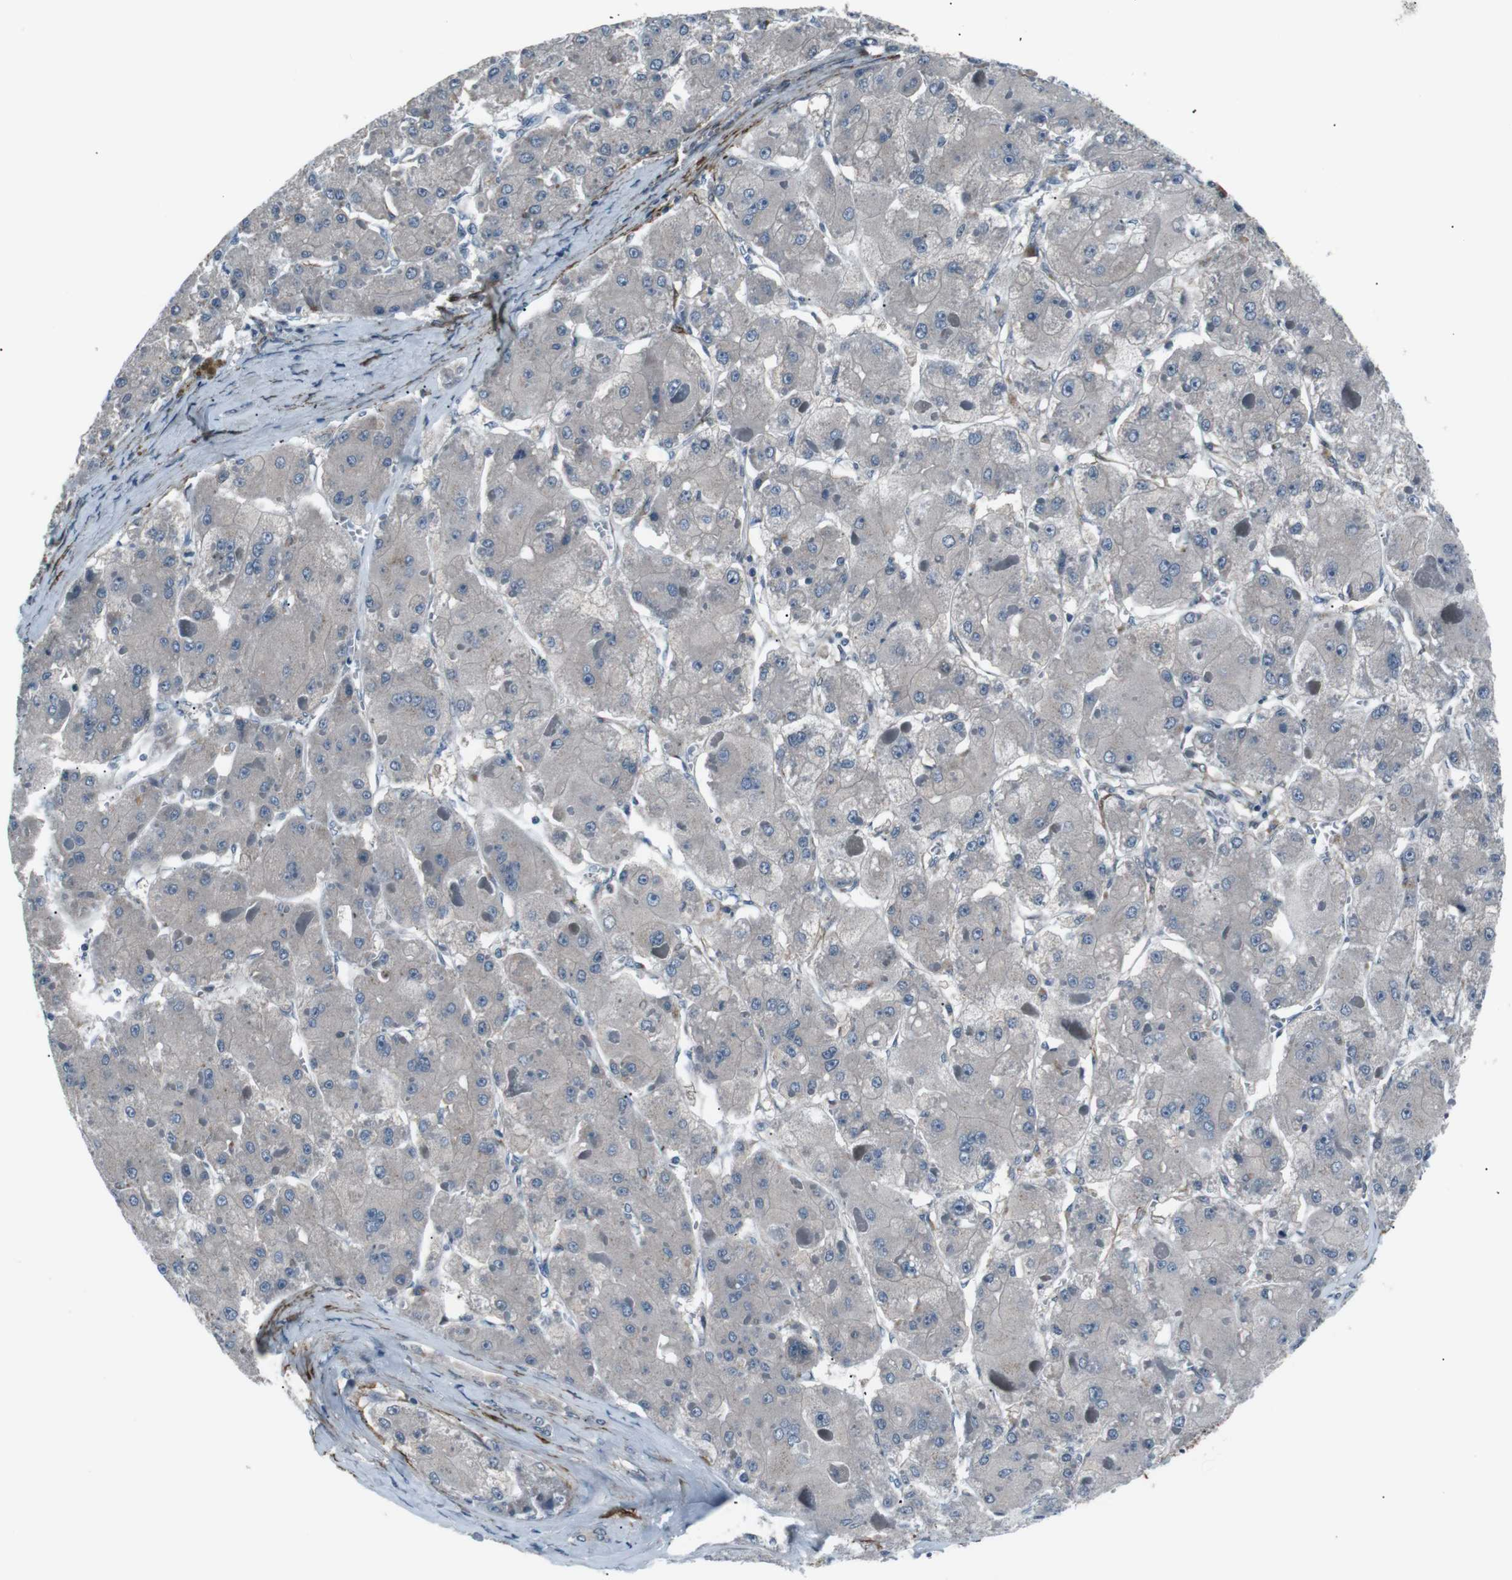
{"staining": {"intensity": "negative", "quantity": "none", "location": "none"}, "tissue": "liver cancer", "cell_type": "Tumor cells", "image_type": "cancer", "snomed": [{"axis": "morphology", "description": "Carcinoma, Hepatocellular, NOS"}, {"axis": "topography", "description": "Liver"}], "caption": "The immunohistochemistry photomicrograph has no significant expression in tumor cells of liver cancer tissue. (DAB (3,3'-diaminobenzidine) immunohistochemistry, high magnification).", "gene": "PDLIM5", "patient": {"sex": "female", "age": 73}}